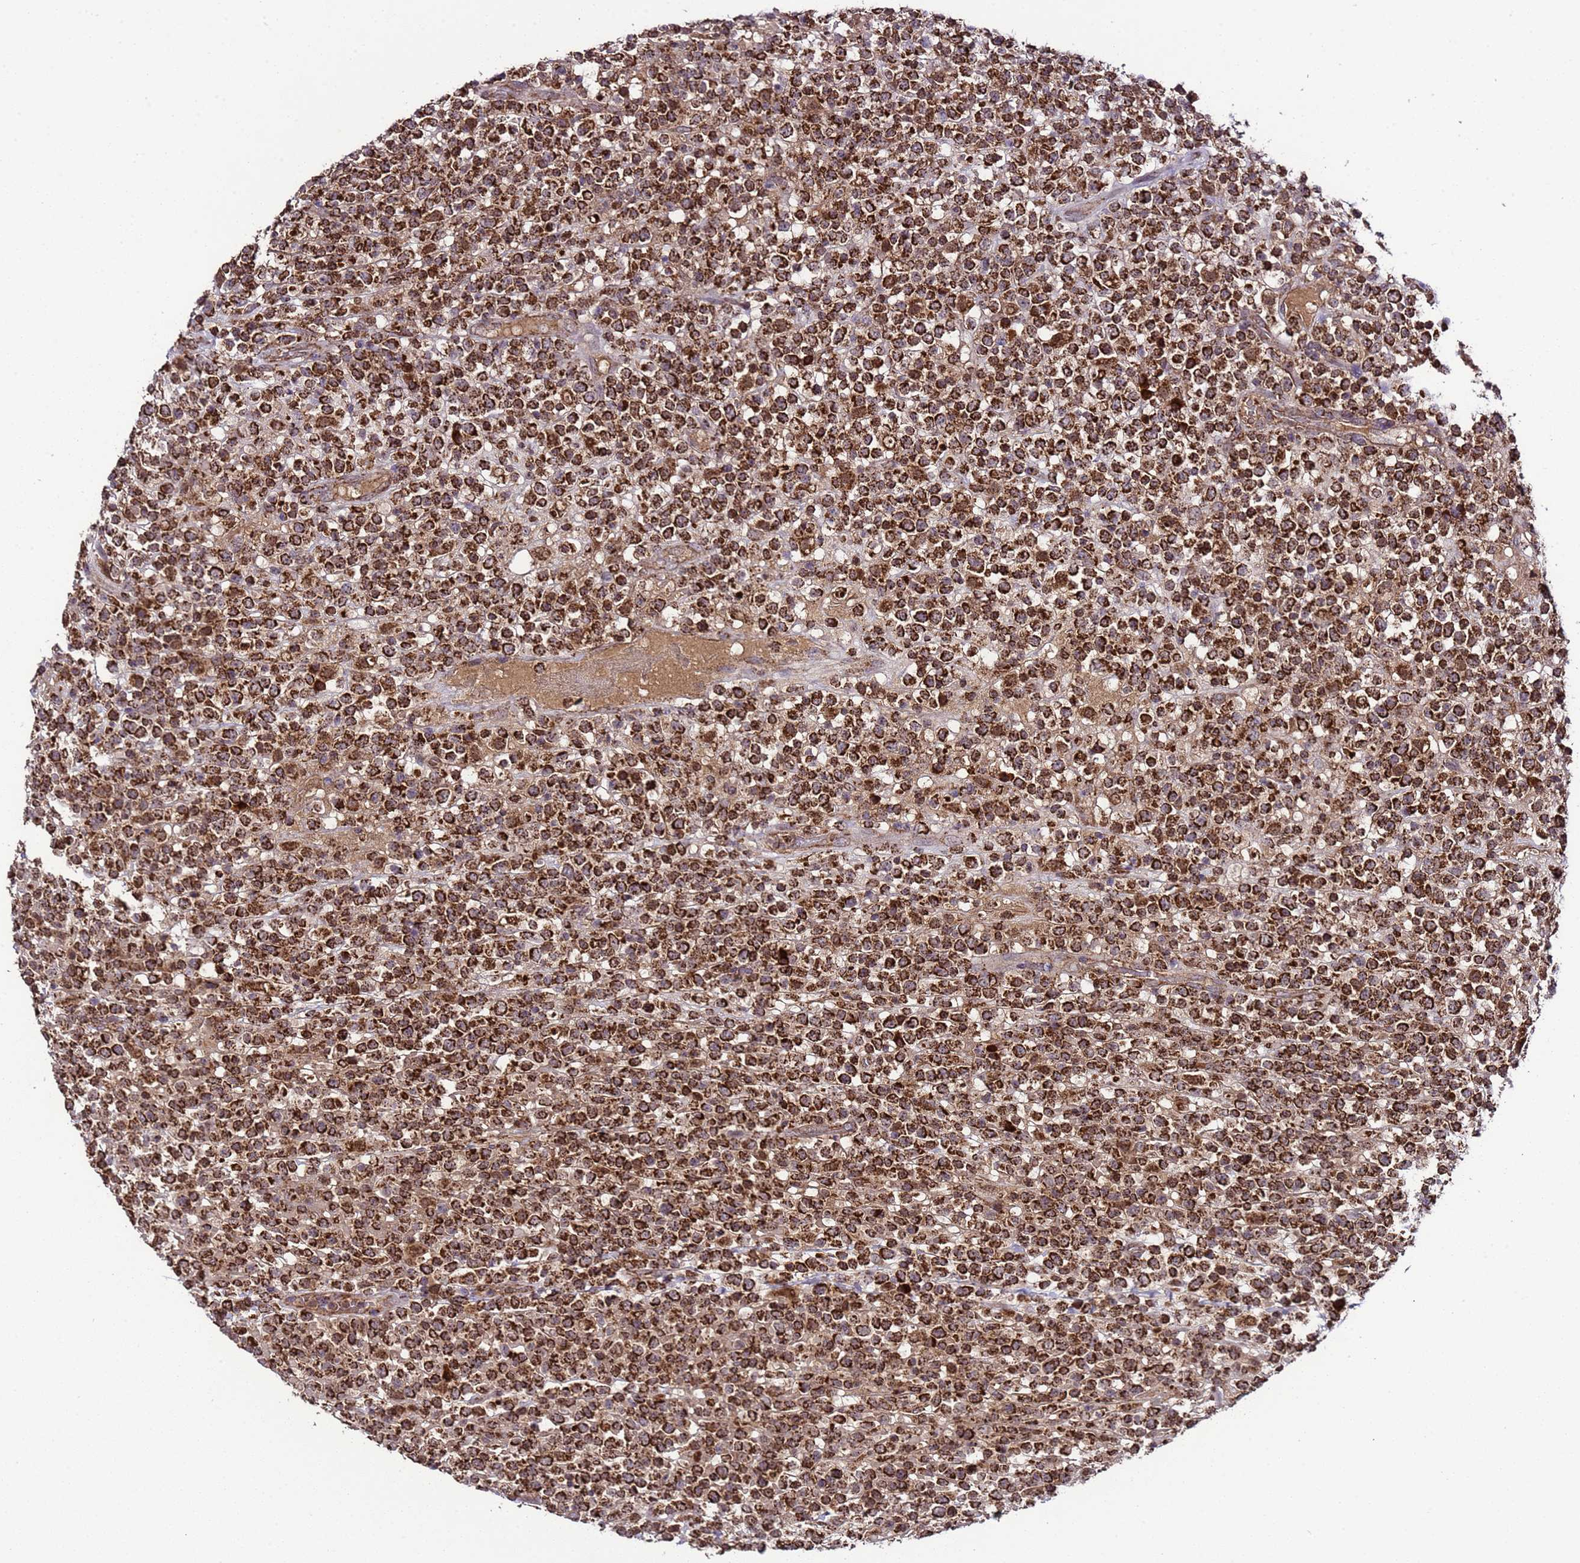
{"staining": {"intensity": "strong", "quantity": ">75%", "location": "cytoplasmic/membranous"}, "tissue": "lymphoma", "cell_type": "Tumor cells", "image_type": "cancer", "snomed": [{"axis": "morphology", "description": "Malignant lymphoma, non-Hodgkin's type, High grade"}, {"axis": "topography", "description": "Colon"}], "caption": "Immunohistochemical staining of human lymphoma reveals high levels of strong cytoplasmic/membranous protein expression in approximately >75% of tumor cells. Using DAB (3,3'-diaminobenzidine) (brown) and hematoxylin (blue) stains, captured at high magnification using brightfield microscopy.", "gene": "HSPBAP1", "patient": {"sex": "female", "age": 53}}